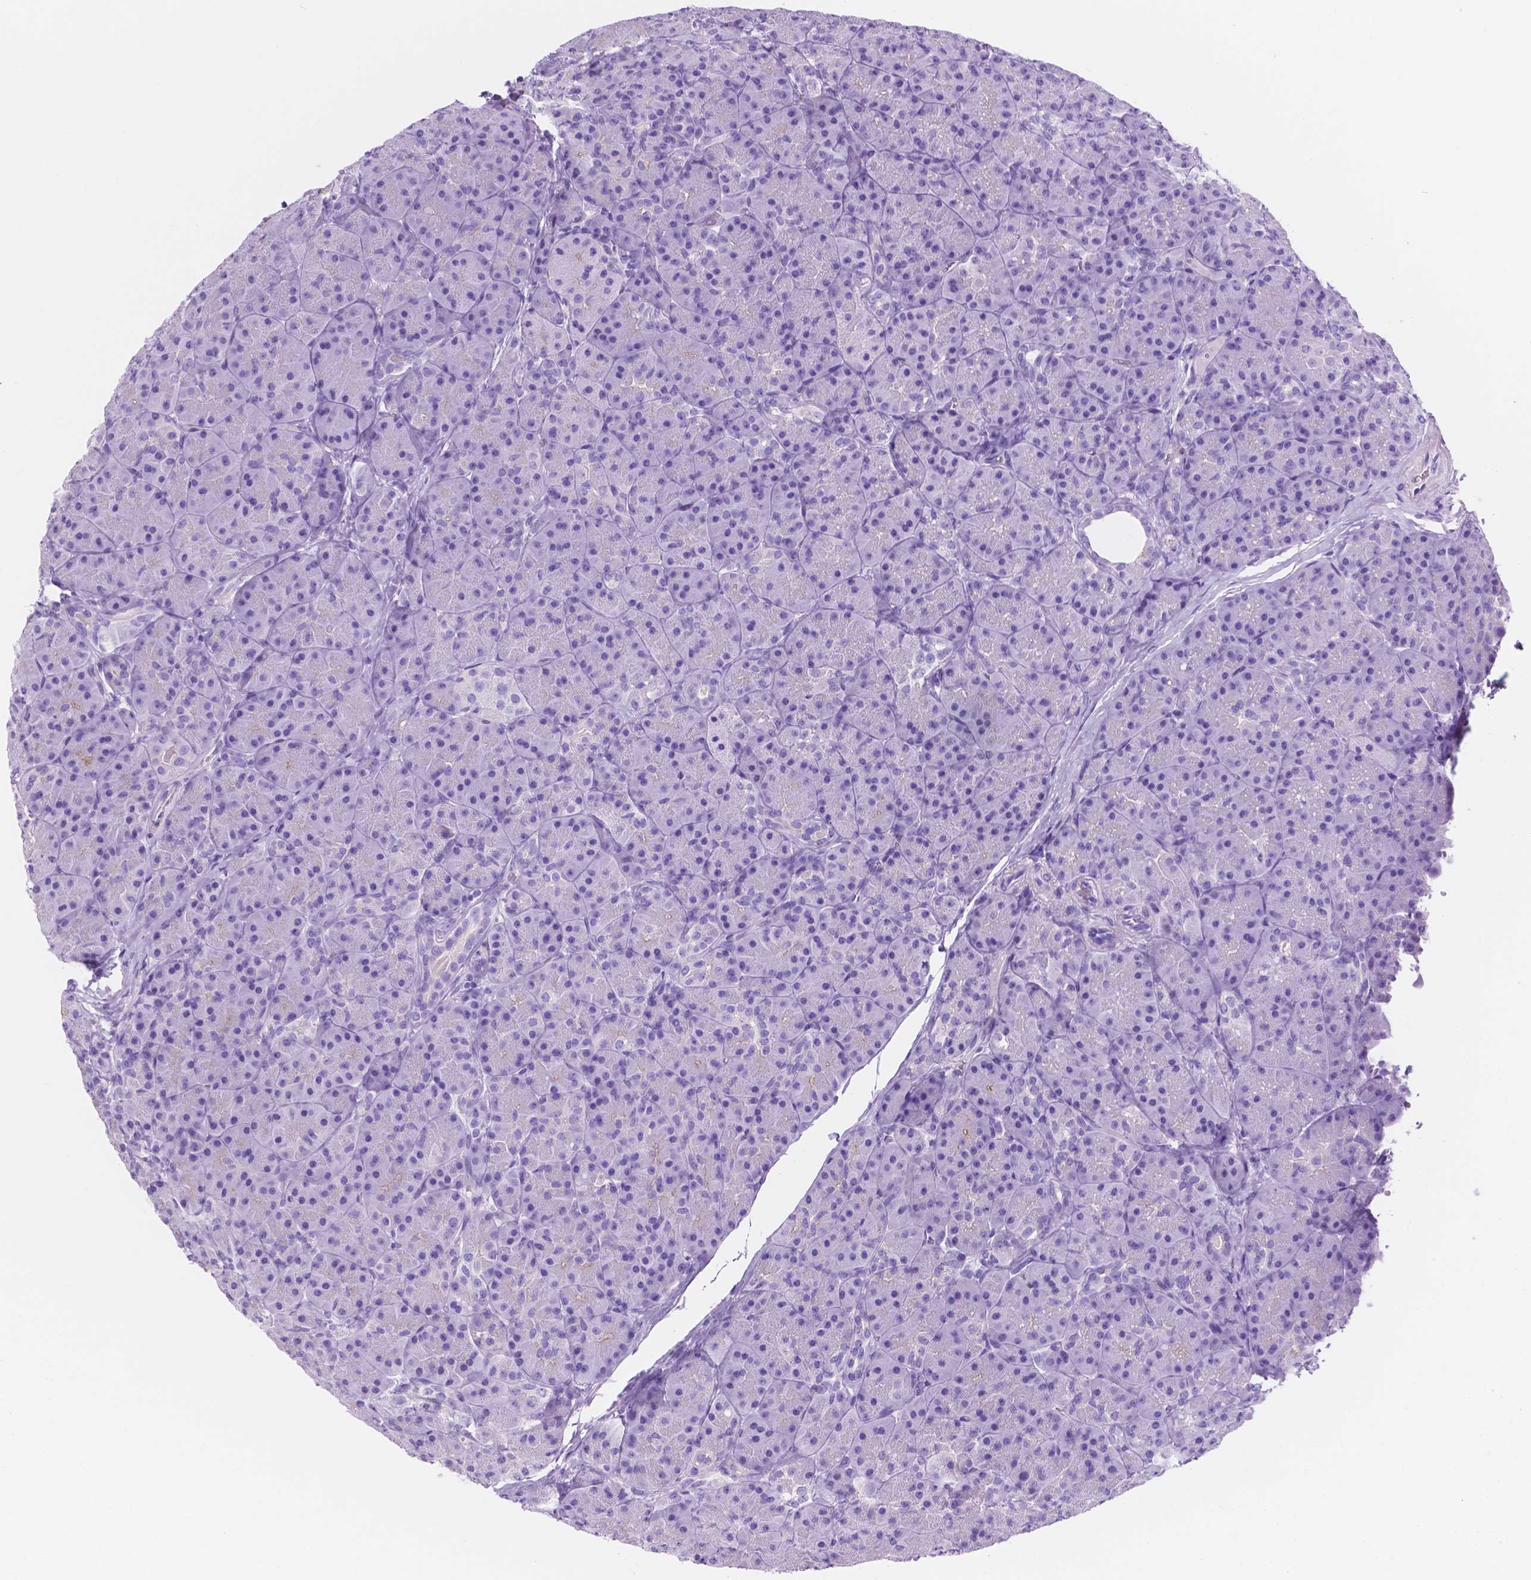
{"staining": {"intensity": "negative", "quantity": "none", "location": "none"}, "tissue": "pancreas", "cell_type": "Exocrine glandular cells", "image_type": "normal", "snomed": [{"axis": "morphology", "description": "Normal tissue, NOS"}, {"axis": "topography", "description": "Pancreas"}], "caption": "IHC photomicrograph of benign pancreas: pancreas stained with DAB exhibits no significant protein staining in exocrine glandular cells.", "gene": "IGFN1", "patient": {"sex": "male", "age": 57}}